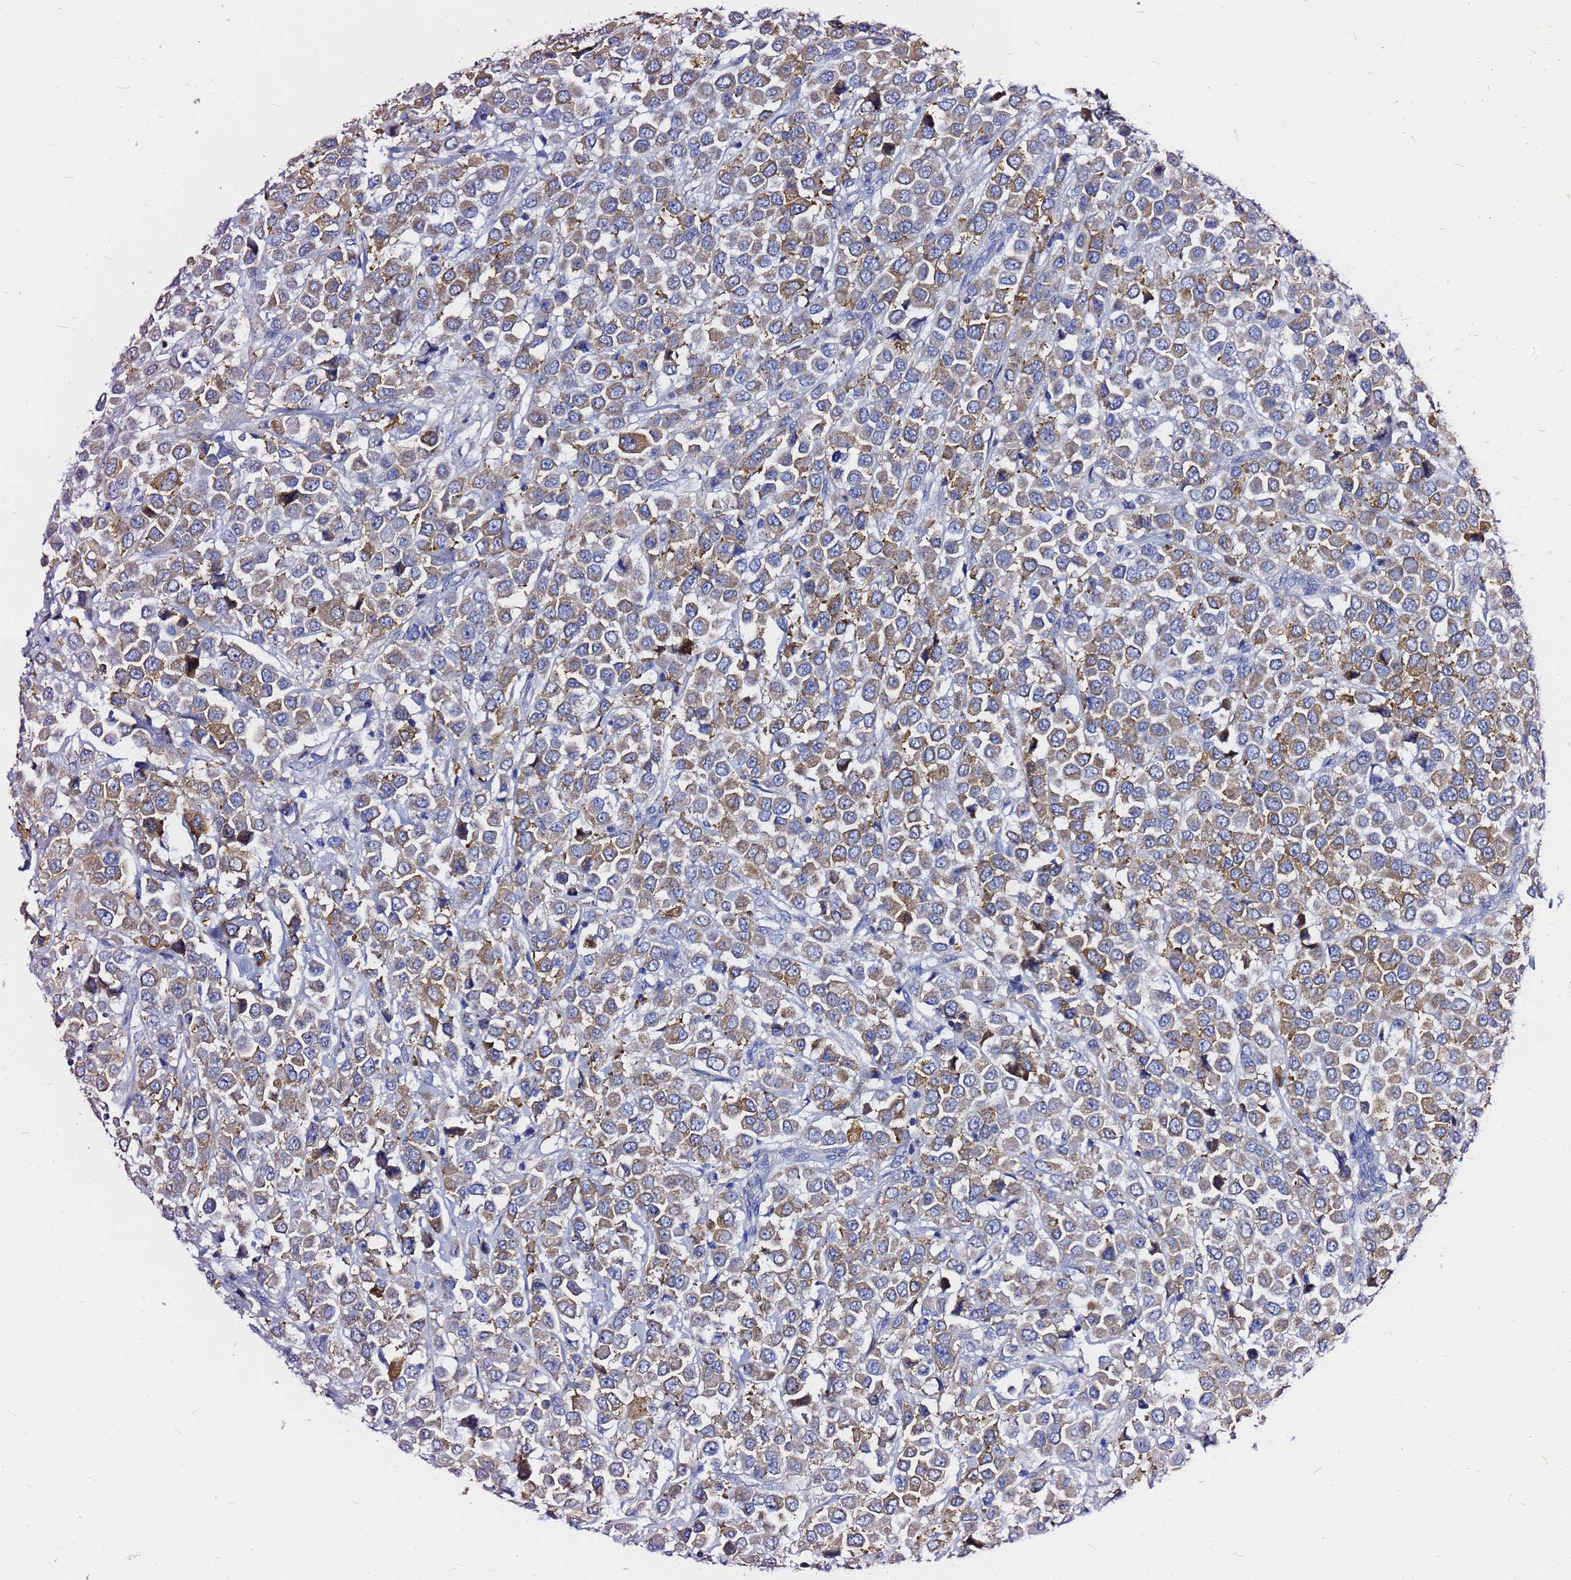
{"staining": {"intensity": "moderate", "quantity": ">75%", "location": "cytoplasmic/membranous"}, "tissue": "breast cancer", "cell_type": "Tumor cells", "image_type": "cancer", "snomed": [{"axis": "morphology", "description": "Duct carcinoma"}, {"axis": "topography", "description": "Breast"}], "caption": "Tumor cells exhibit medium levels of moderate cytoplasmic/membranous expression in about >75% of cells in human breast cancer (intraductal carcinoma).", "gene": "OR52E2", "patient": {"sex": "female", "age": 61}}